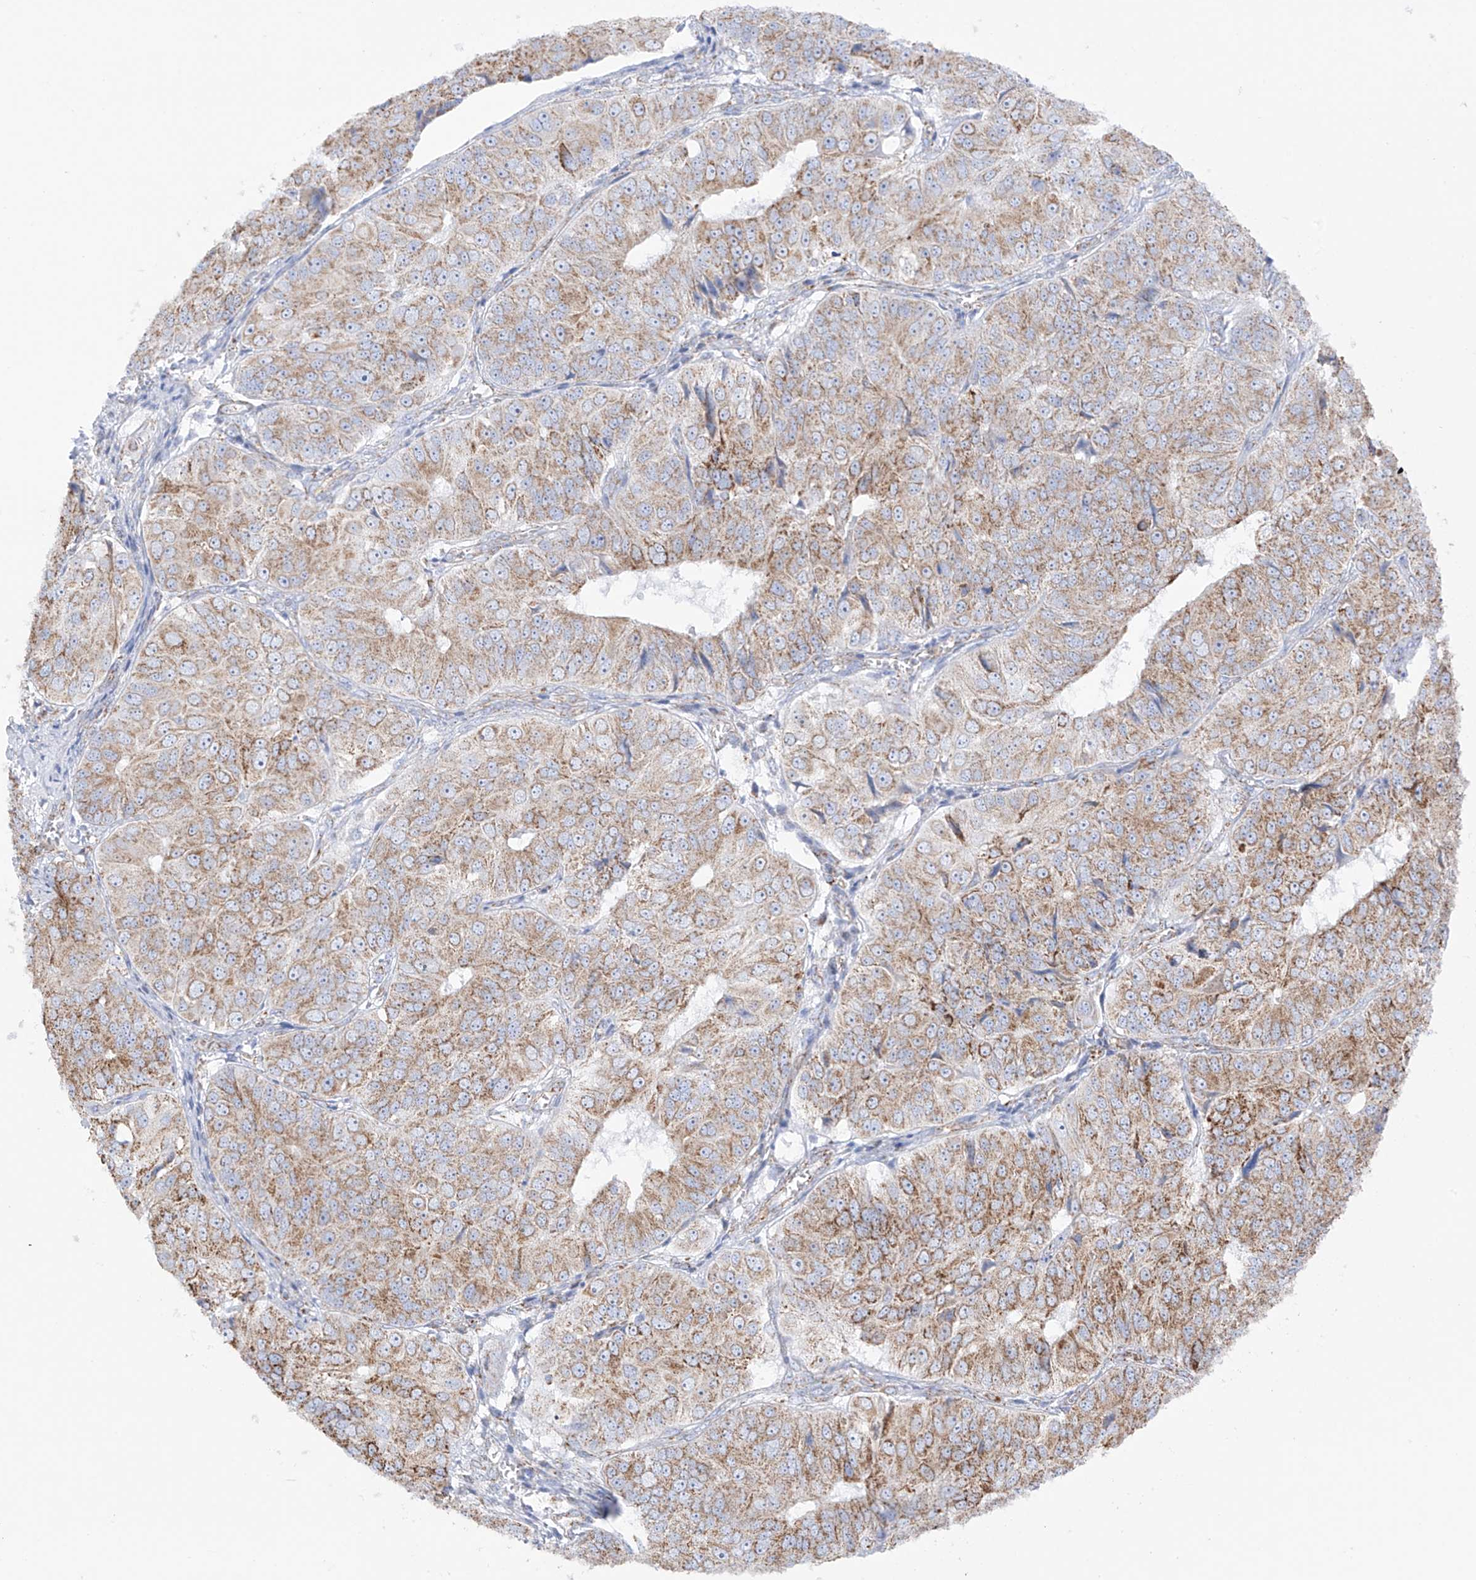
{"staining": {"intensity": "moderate", "quantity": ">75%", "location": "cytoplasmic/membranous"}, "tissue": "ovarian cancer", "cell_type": "Tumor cells", "image_type": "cancer", "snomed": [{"axis": "morphology", "description": "Carcinoma, endometroid"}, {"axis": "topography", "description": "Ovary"}], "caption": "Protein staining displays moderate cytoplasmic/membranous staining in approximately >75% of tumor cells in ovarian endometroid carcinoma.", "gene": "XKR3", "patient": {"sex": "female", "age": 51}}